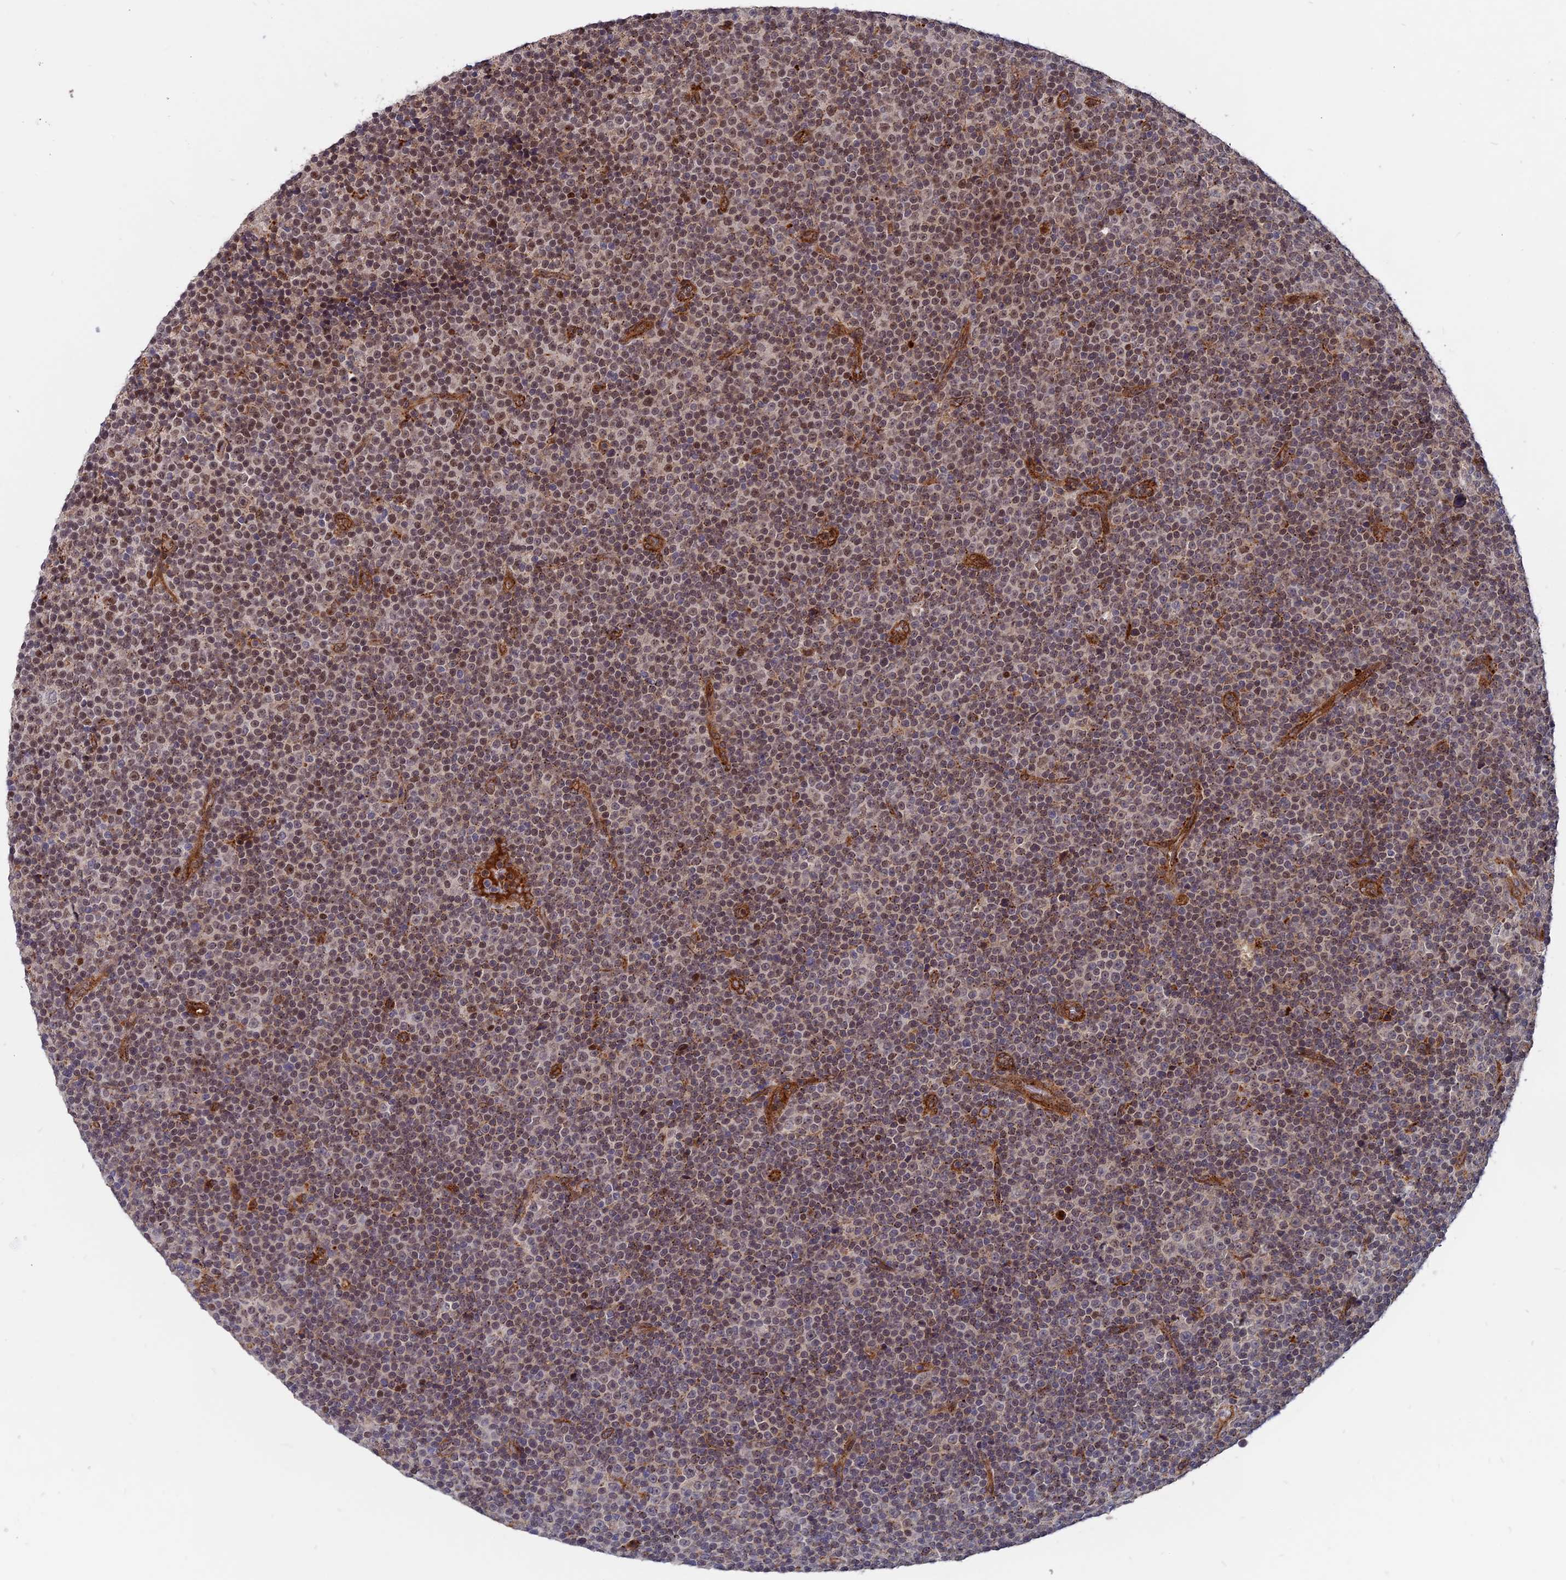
{"staining": {"intensity": "moderate", "quantity": "25%-75%", "location": "nuclear"}, "tissue": "lymphoma", "cell_type": "Tumor cells", "image_type": "cancer", "snomed": [{"axis": "morphology", "description": "Malignant lymphoma, non-Hodgkin's type, Low grade"}, {"axis": "topography", "description": "Lymph node"}], "caption": "This image demonstrates immunohistochemistry staining of lymphoma, with medium moderate nuclear expression in about 25%-75% of tumor cells.", "gene": "NOSIP", "patient": {"sex": "female", "age": 67}}